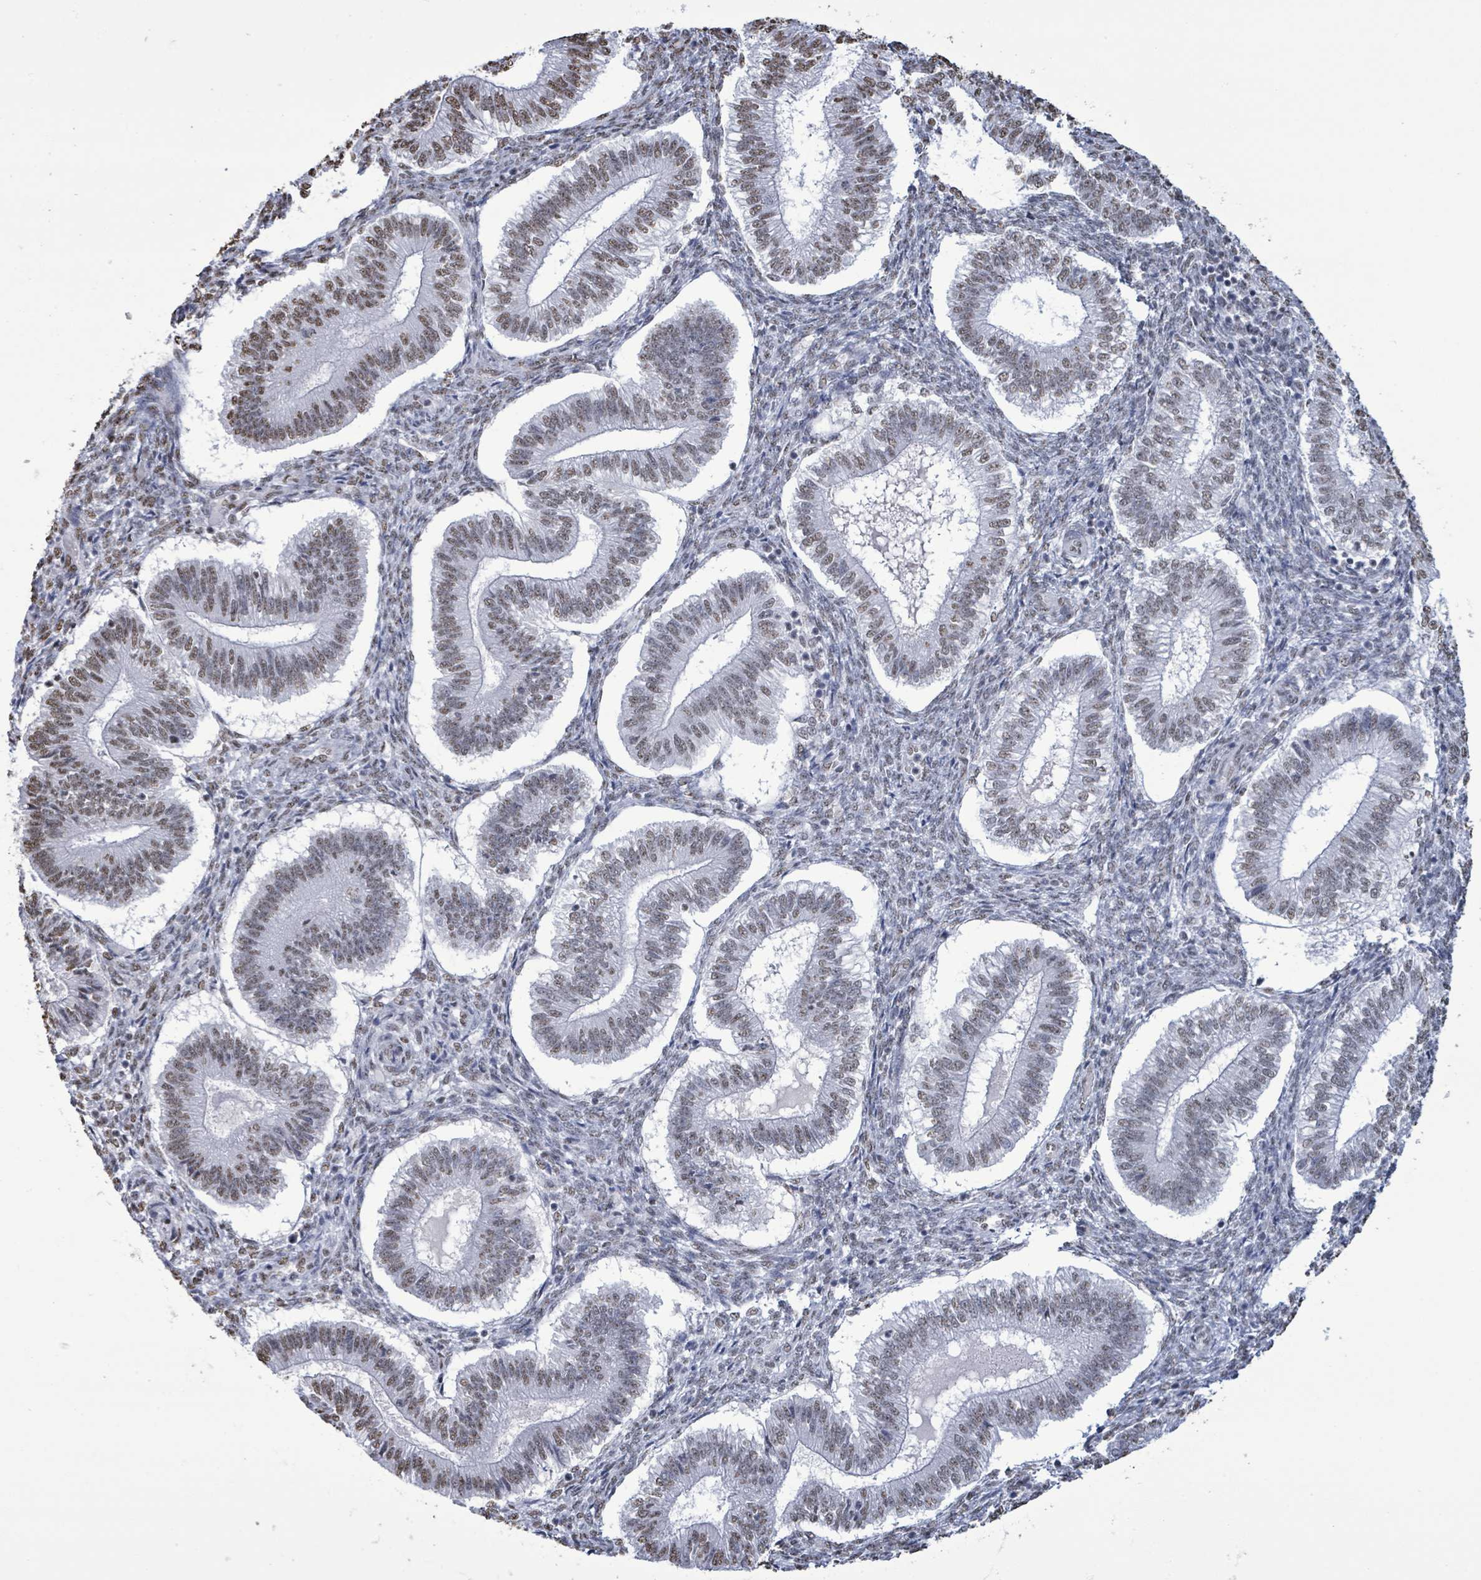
{"staining": {"intensity": "weak", "quantity": "<25%", "location": "nuclear"}, "tissue": "endometrium", "cell_type": "Cells in endometrial stroma", "image_type": "normal", "snomed": [{"axis": "morphology", "description": "Normal tissue, NOS"}, {"axis": "topography", "description": "Endometrium"}], "caption": "The immunohistochemistry photomicrograph has no significant positivity in cells in endometrial stroma of endometrium.", "gene": "SAMD14", "patient": {"sex": "female", "age": 25}}